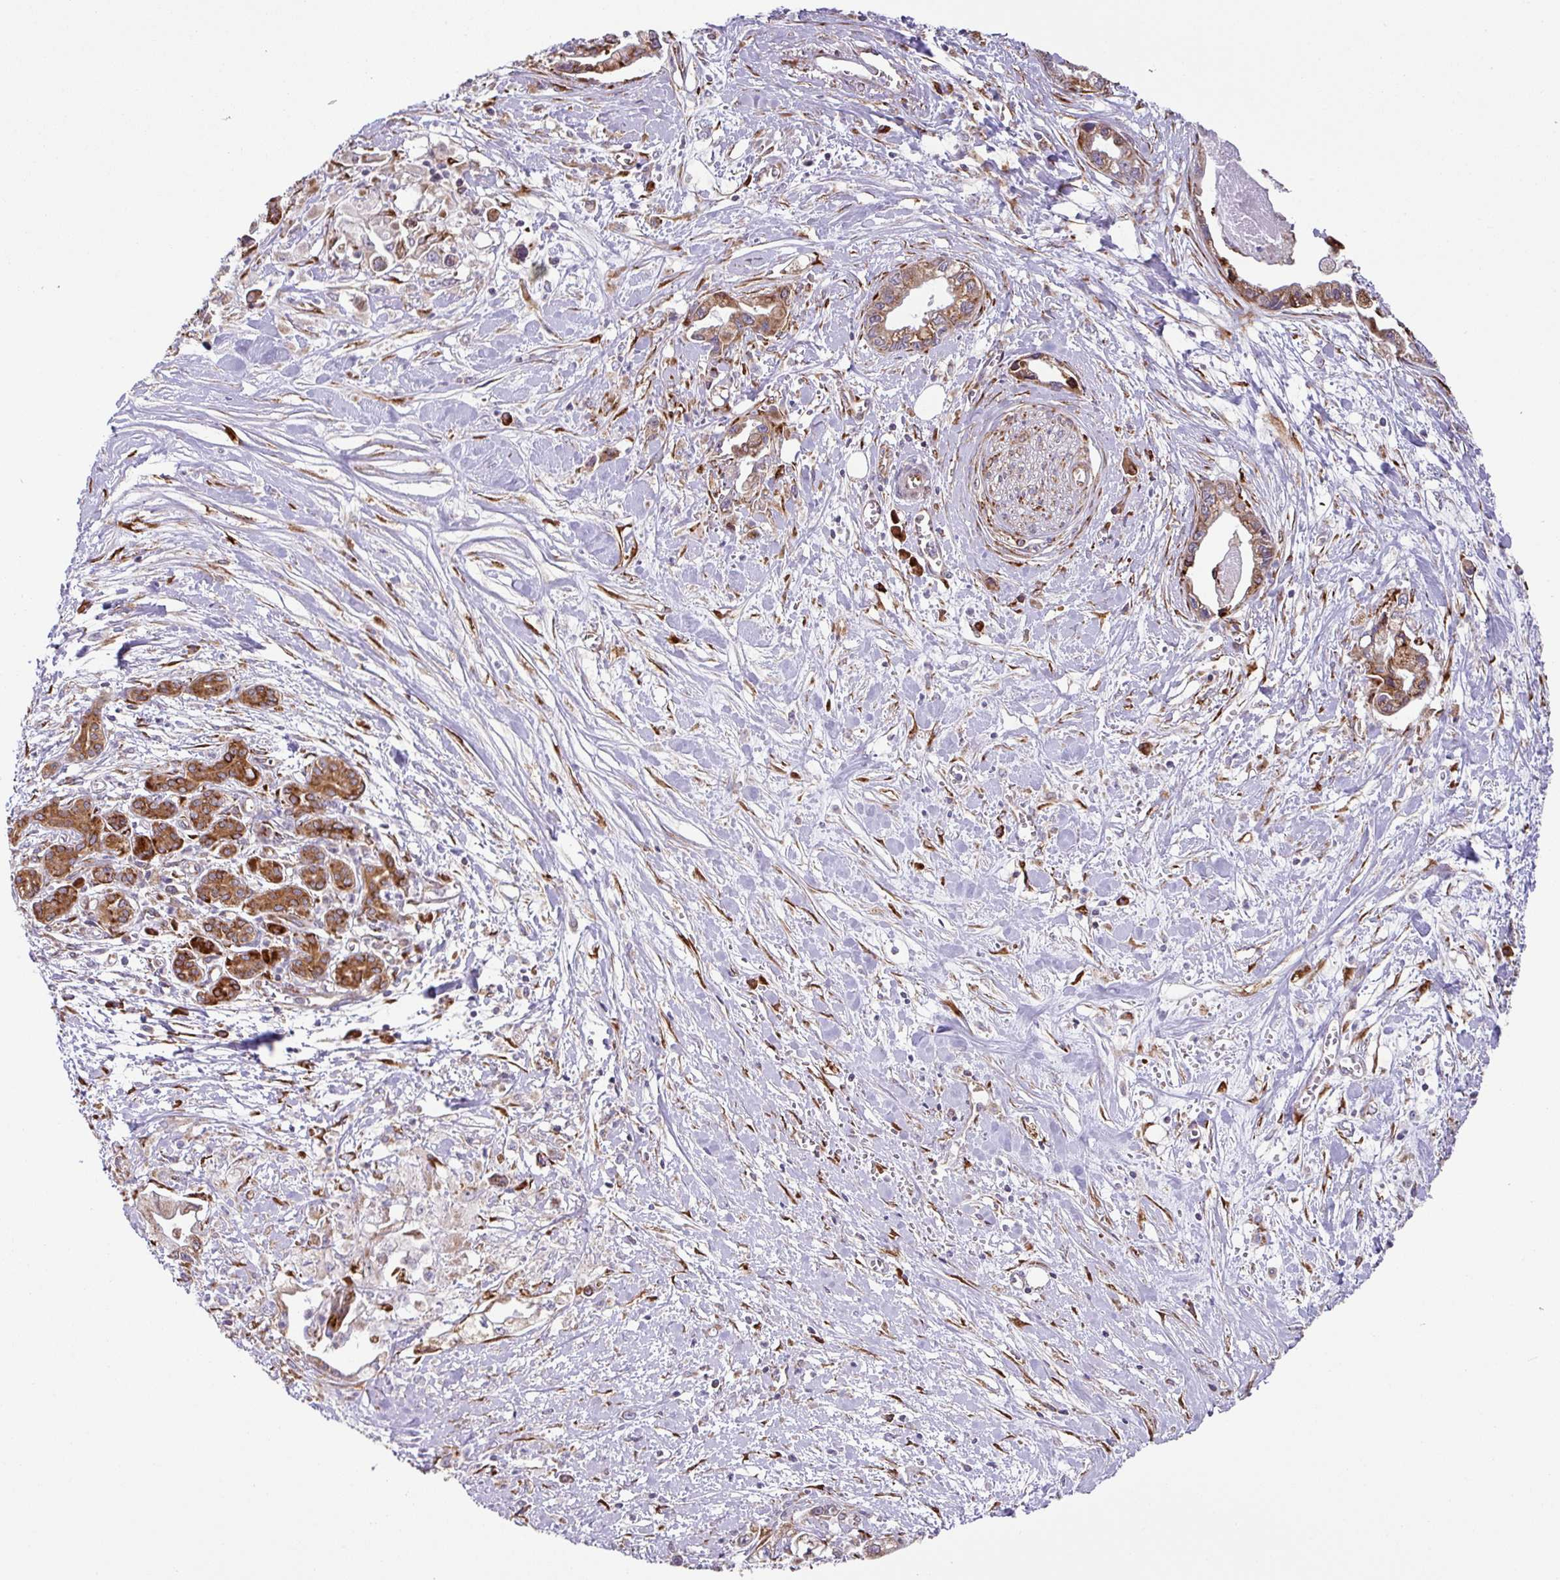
{"staining": {"intensity": "moderate", "quantity": ">75%", "location": "cytoplasmic/membranous"}, "tissue": "pancreatic cancer", "cell_type": "Tumor cells", "image_type": "cancer", "snomed": [{"axis": "morphology", "description": "Adenocarcinoma, NOS"}, {"axis": "topography", "description": "Pancreas"}], "caption": "This is an image of immunohistochemistry staining of pancreatic adenocarcinoma, which shows moderate expression in the cytoplasmic/membranous of tumor cells.", "gene": "SLC39A7", "patient": {"sex": "male", "age": 61}}